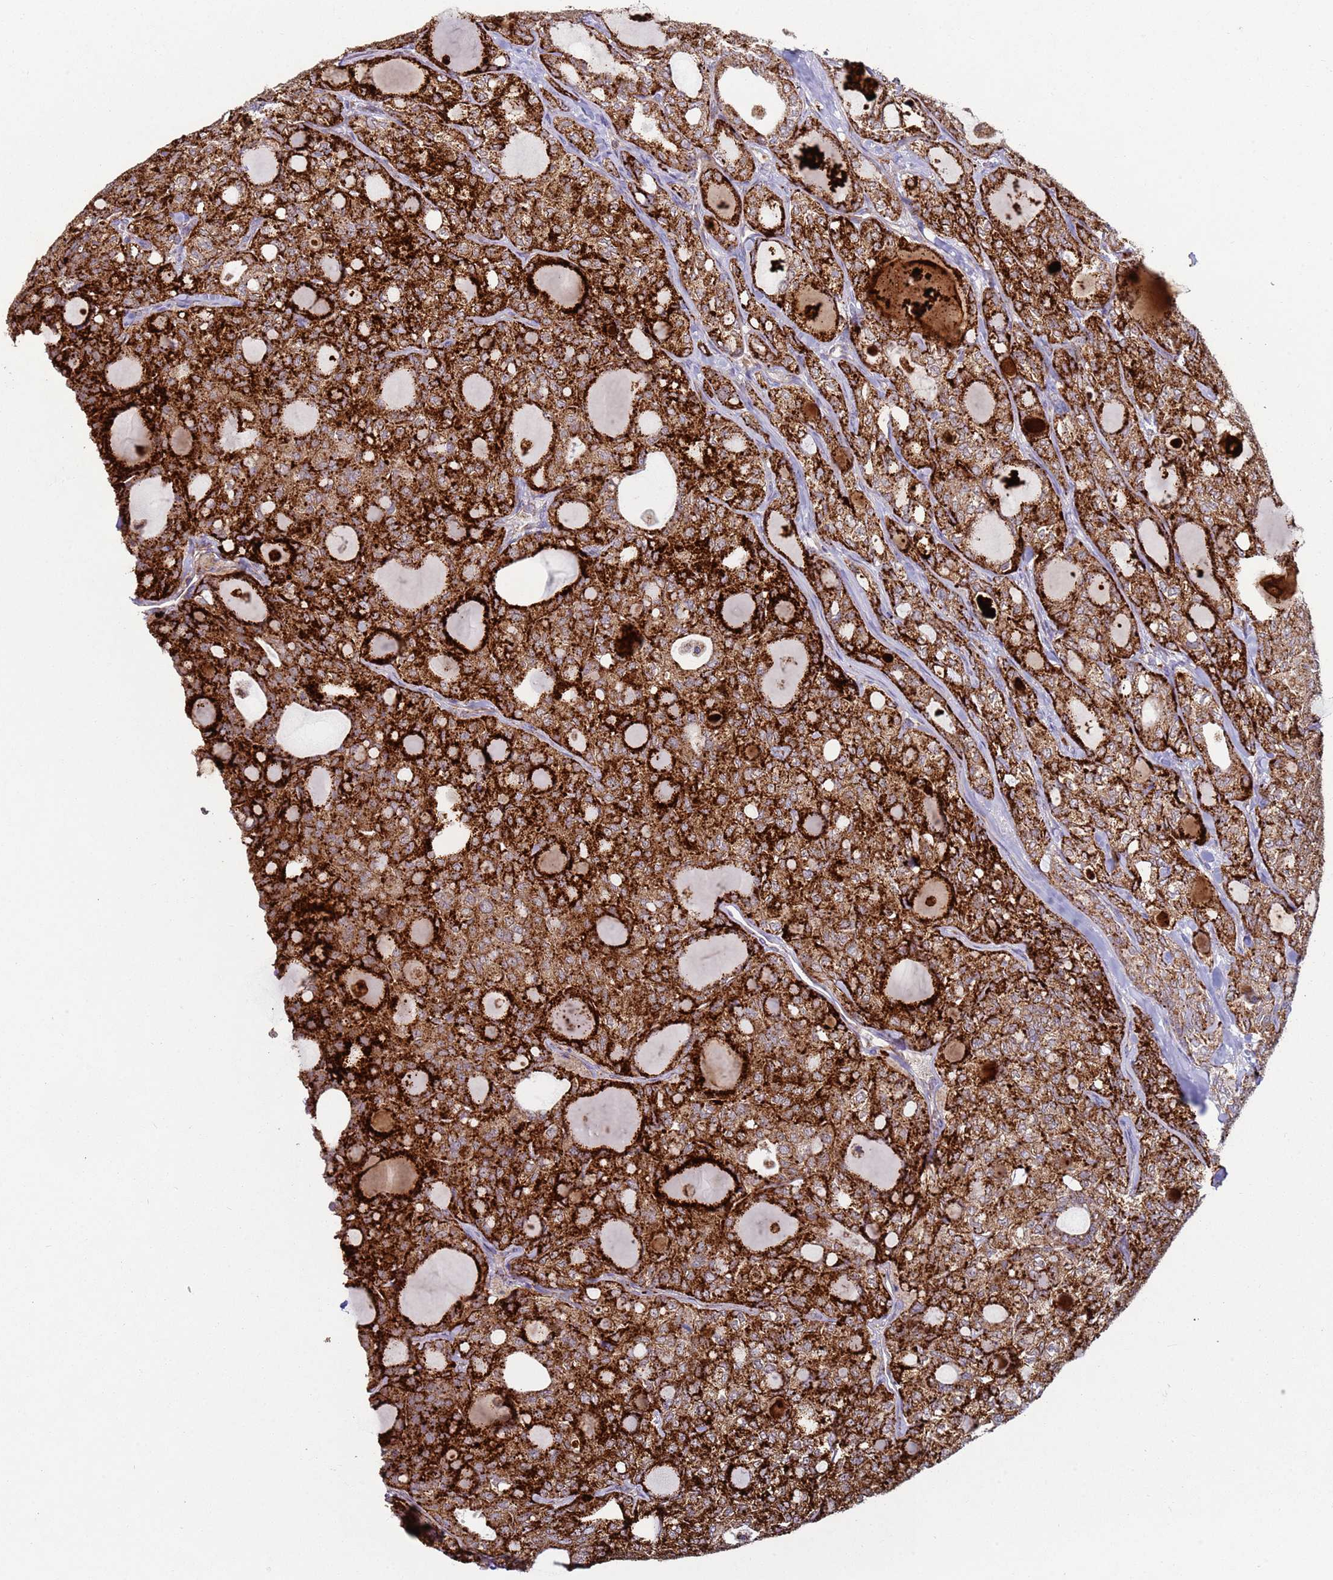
{"staining": {"intensity": "strong", "quantity": ">75%", "location": "cytoplasmic/membranous"}, "tissue": "thyroid cancer", "cell_type": "Tumor cells", "image_type": "cancer", "snomed": [{"axis": "morphology", "description": "Follicular adenoma carcinoma, NOS"}, {"axis": "topography", "description": "Thyroid gland"}], "caption": "Immunohistochemistry (IHC) (DAB) staining of follicular adenoma carcinoma (thyroid) shows strong cytoplasmic/membranous protein expression in approximately >75% of tumor cells.", "gene": "FBXO33", "patient": {"sex": "male", "age": 75}}